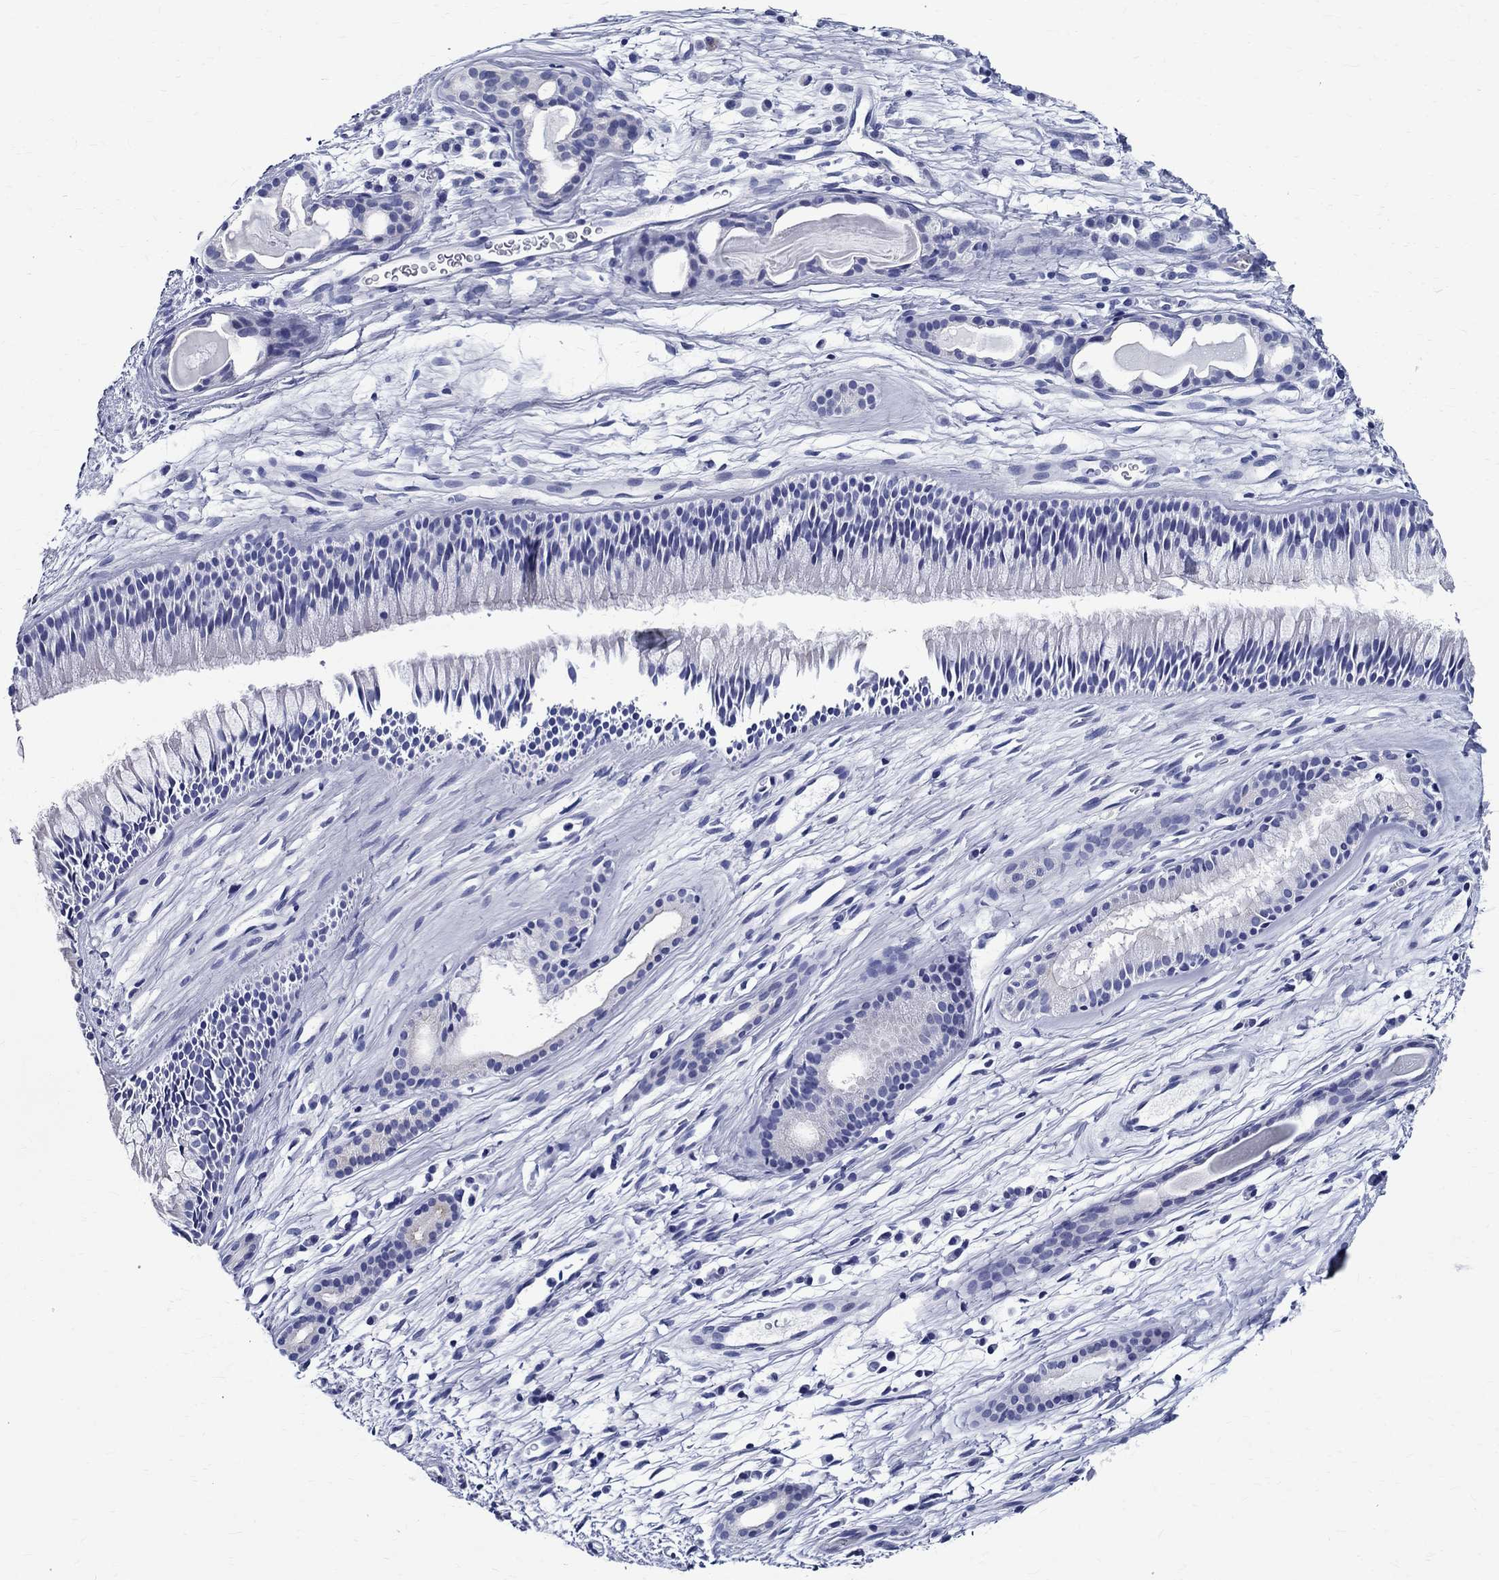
{"staining": {"intensity": "strong", "quantity": "25%-75%", "location": "cytoplasmic/membranous"}, "tissue": "nasopharynx", "cell_type": "Respiratory epithelial cells", "image_type": "normal", "snomed": [{"axis": "morphology", "description": "Normal tissue, NOS"}, {"axis": "topography", "description": "Nasopharynx"}], "caption": "Strong cytoplasmic/membranous expression is seen in approximately 25%-75% of respiratory epithelial cells in normal nasopharynx.", "gene": "BSPRY", "patient": {"sex": "male", "age": 51}}